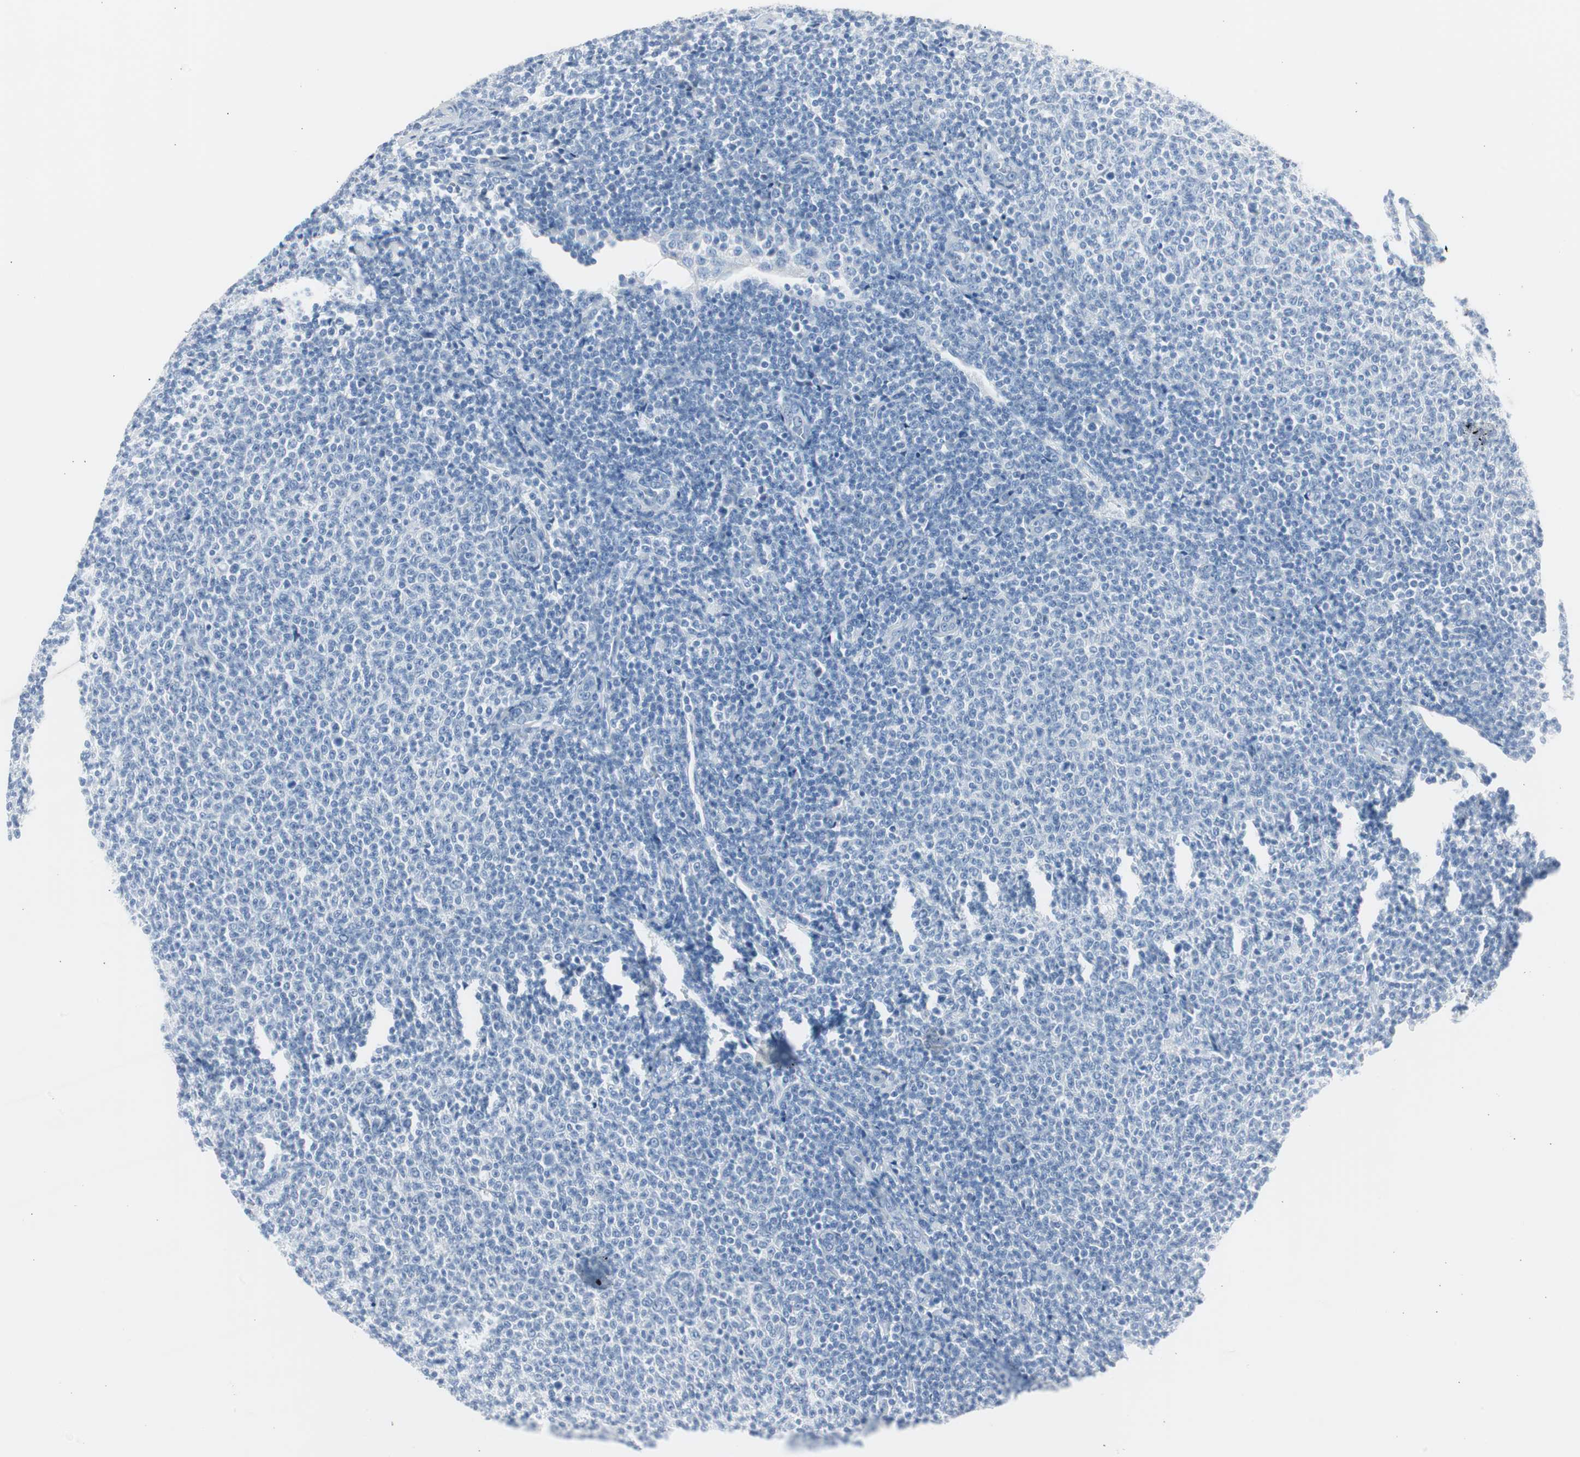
{"staining": {"intensity": "negative", "quantity": "none", "location": "none"}, "tissue": "lymphoma", "cell_type": "Tumor cells", "image_type": "cancer", "snomed": [{"axis": "morphology", "description": "Malignant lymphoma, non-Hodgkin's type, Low grade"}, {"axis": "topography", "description": "Lymph node"}], "caption": "High magnification brightfield microscopy of lymphoma stained with DAB (brown) and counterstained with hematoxylin (blue): tumor cells show no significant staining.", "gene": "S100A7", "patient": {"sex": "male", "age": 66}}